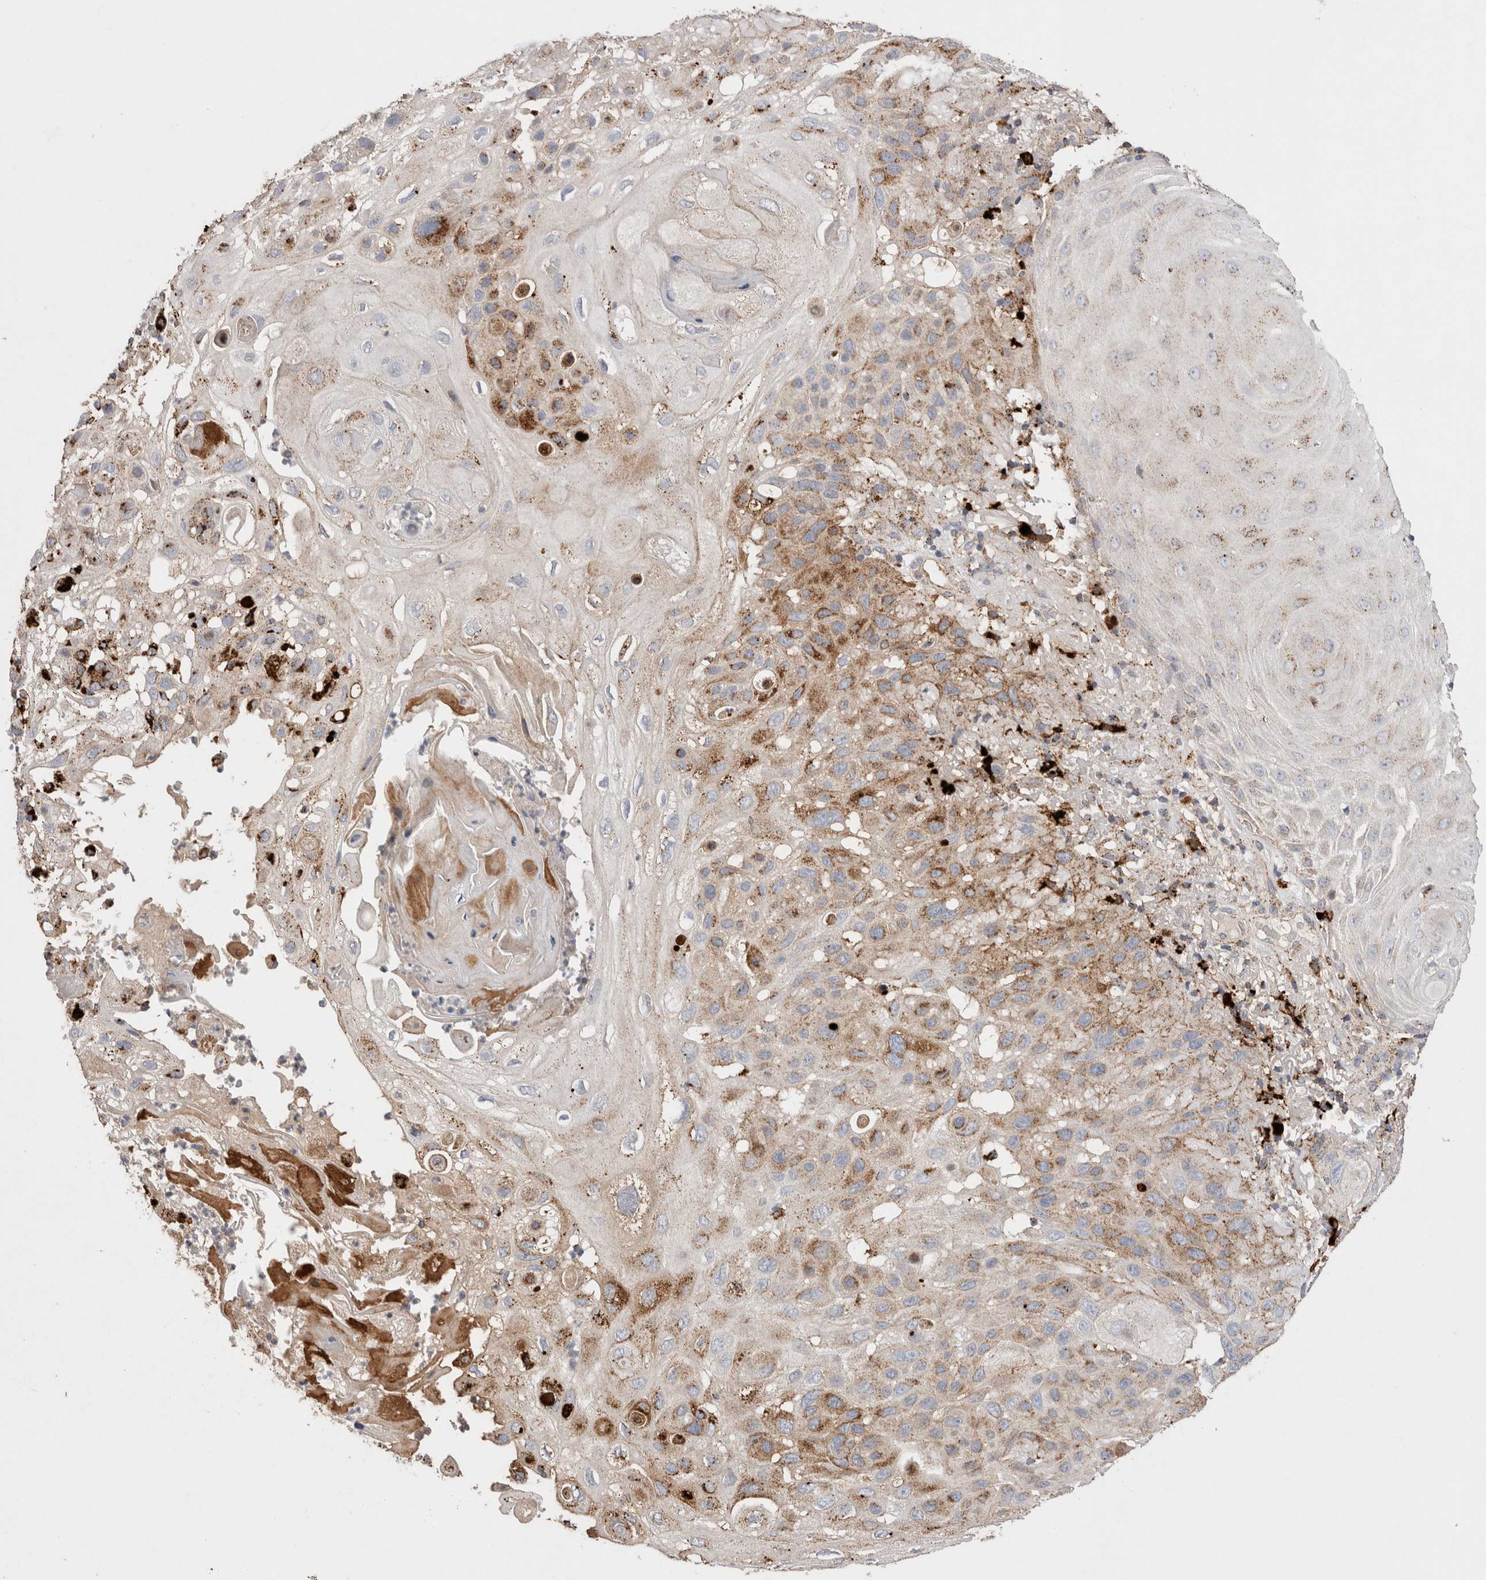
{"staining": {"intensity": "strong", "quantity": ">75%", "location": "cytoplasmic/membranous"}, "tissue": "skin cancer", "cell_type": "Tumor cells", "image_type": "cancer", "snomed": [{"axis": "morphology", "description": "Normal tissue, NOS"}, {"axis": "morphology", "description": "Squamous cell carcinoma, NOS"}, {"axis": "topography", "description": "Skin"}], "caption": "The photomicrograph exhibits a brown stain indicating the presence of a protein in the cytoplasmic/membranous of tumor cells in skin cancer (squamous cell carcinoma). The staining was performed using DAB, with brown indicating positive protein expression. Nuclei are stained blue with hematoxylin.", "gene": "CTSA", "patient": {"sex": "female", "age": 96}}